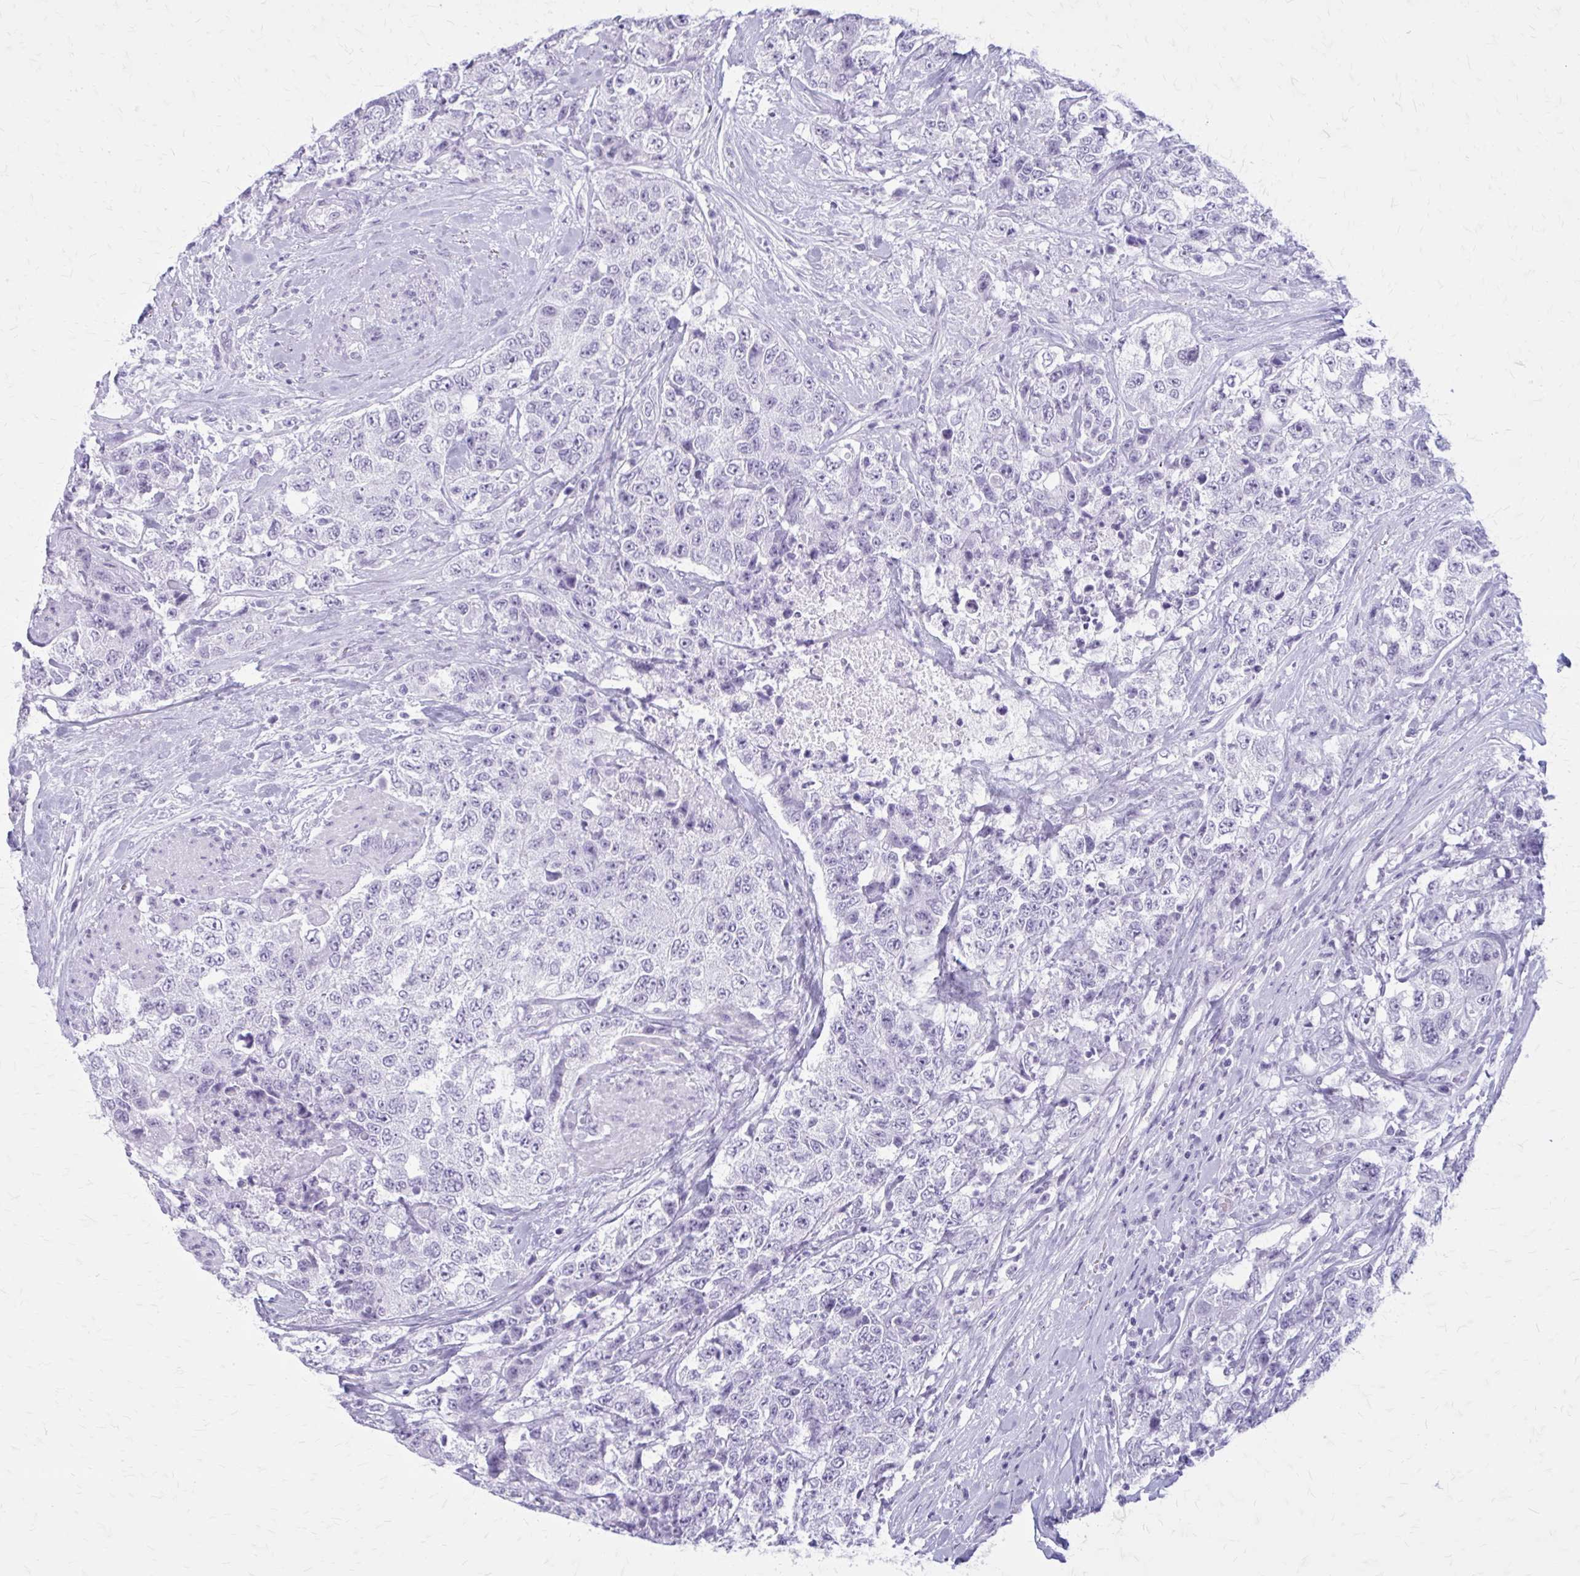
{"staining": {"intensity": "negative", "quantity": "none", "location": "none"}, "tissue": "urothelial cancer", "cell_type": "Tumor cells", "image_type": "cancer", "snomed": [{"axis": "morphology", "description": "Urothelial carcinoma, High grade"}, {"axis": "topography", "description": "Urinary bladder"}], "caption": "High-grade urothelial carcinoma stained for a protein using immunohistochemistry (IHC) reveals no expression tumor cells.", "gene": "GAD1", "patient": {"sex": "female", "age": 78}}